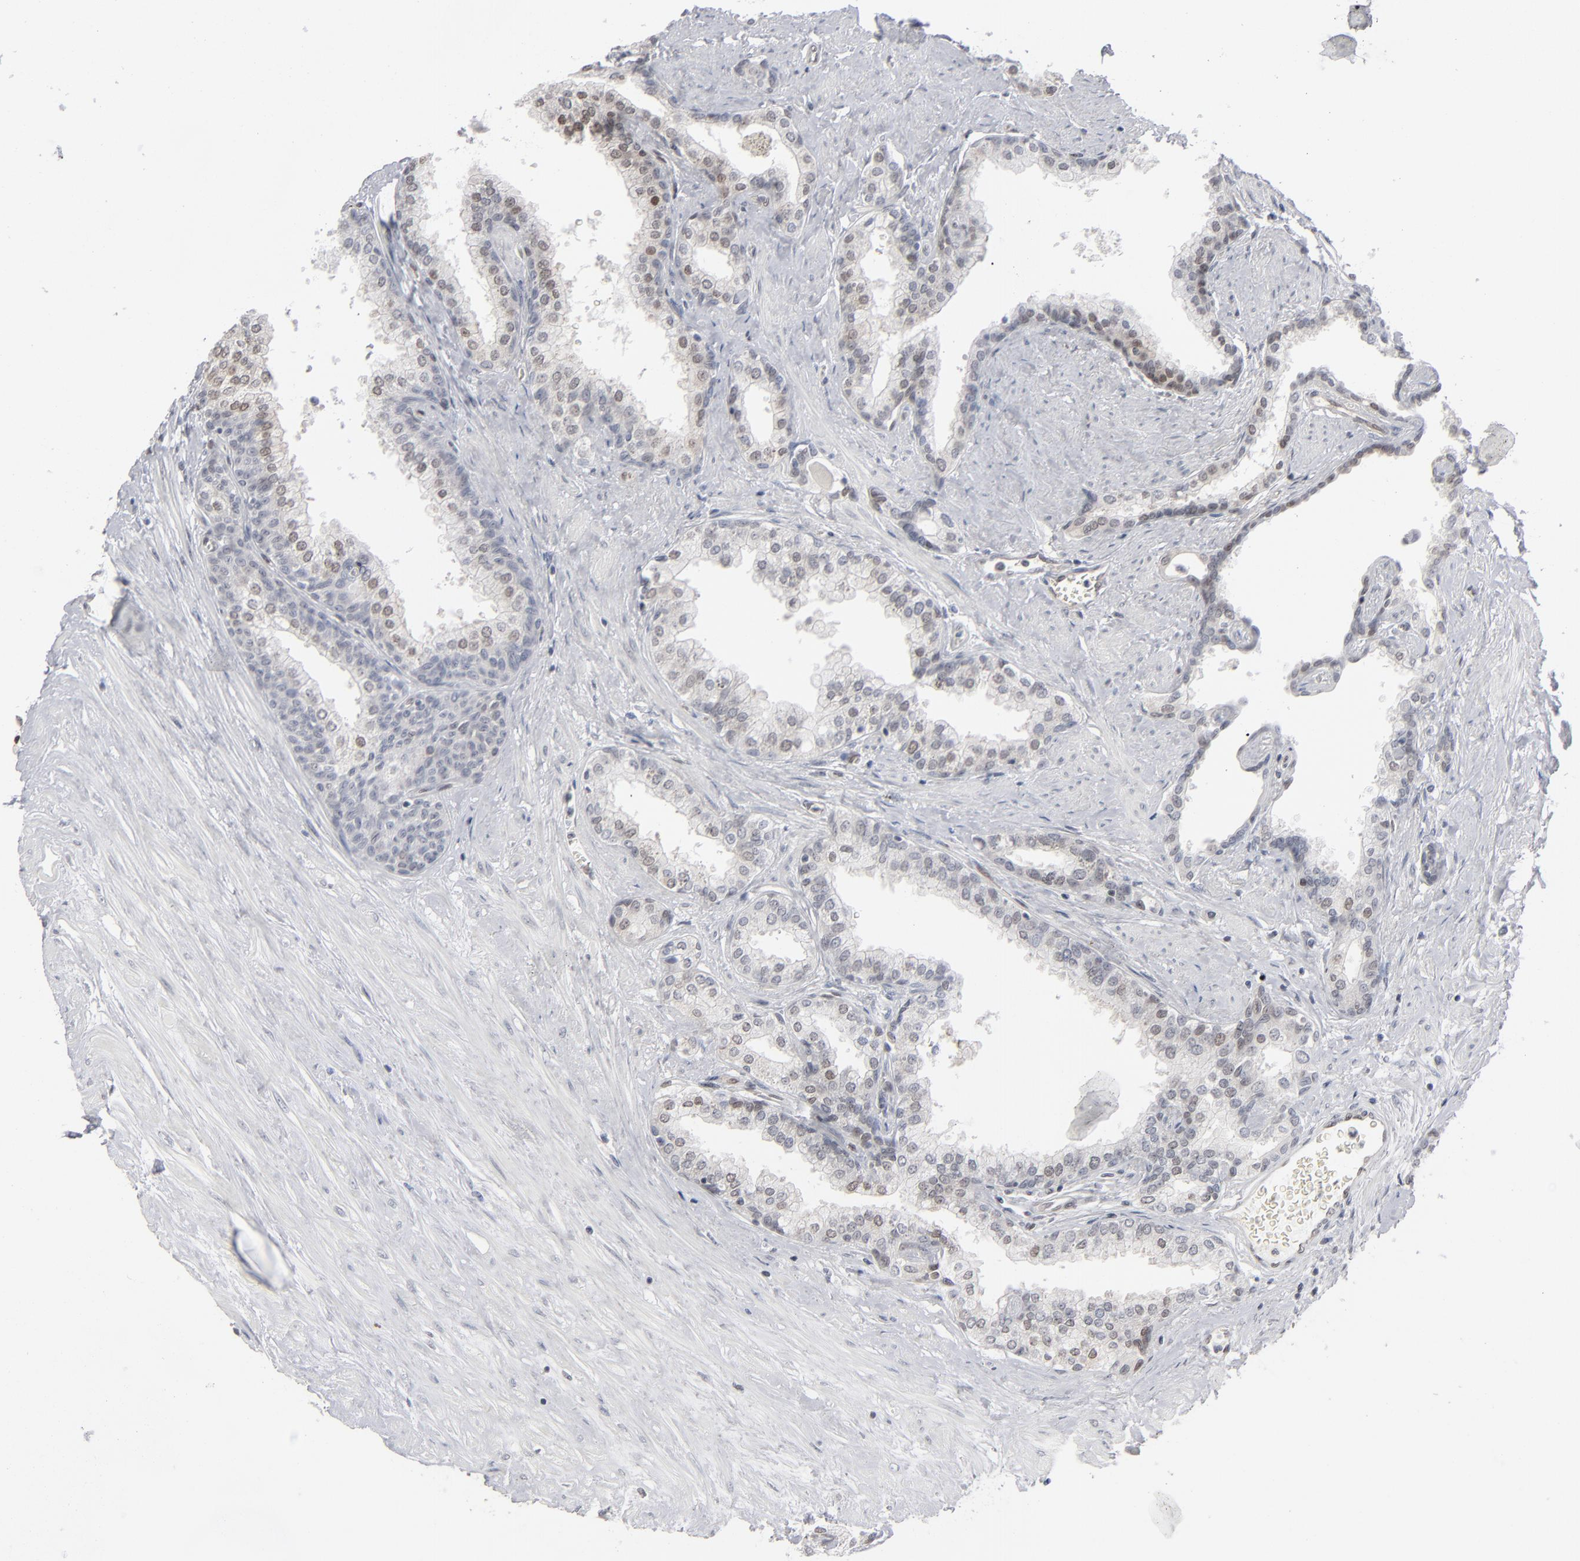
{"staining": {"intensity": "weak", "quantity": "25%-75%", "location": "nuclear"}, "tissue": "prostate", "cell_type": "Glandular cells", "image_type": "normal", "snomed": [{"axis": "morphology", "description": "Normal tissue, NOS"}, {"axis": "topography", "description": "Prostate"}], "caption": "Immunohistochemistry photomicrograph of benign prostate: human prostate stained using immunohistochemistry reveals low levels of weak protein expression localized specifically in the nuclear of glandular cells, appearing as a nuclear brown color.", "gene": "IRF9", "patient": {"sex": "male", "age": 60}}